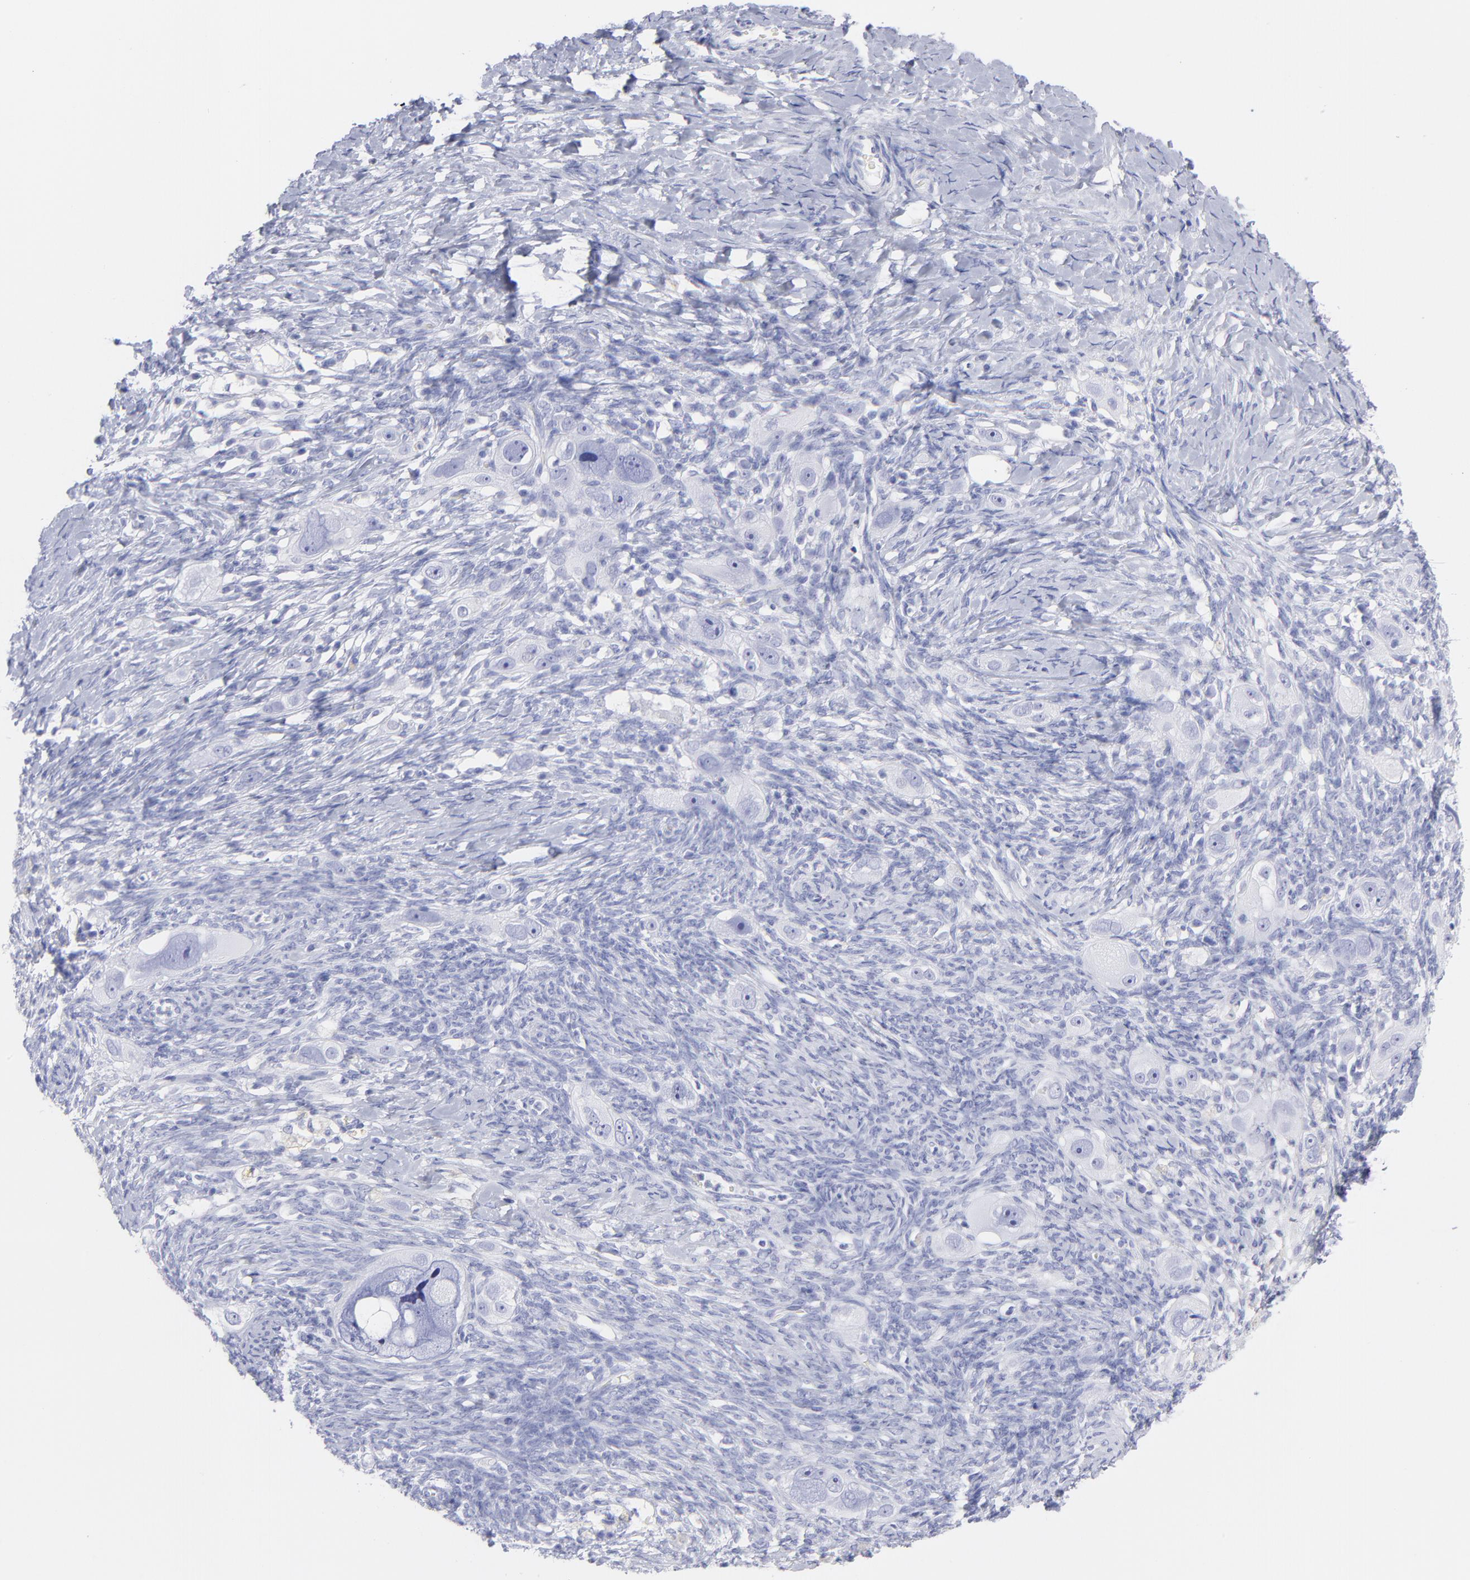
{"staining": {"intensity": "negative", "quantity": "none", "location": "none"}, "tissue": "ovarian cancer", "cell_type": "Tumor cells", "image_type": "cancer", "snomed": [{"axis": "morphology", "description": "Normal tissue, NOS"}, {"axis": "morphology", "description": "Cystadenocarcinoma, serous, NOS"}, {"axis": "topography", "description": "Ovary"}], "caption": "The immunohistochemistry (IHC) histopathology image has no significant positivity in tumor cells of ovarian cancer tissue.", "gene": "F13B", "patient": {"sex": "female", "age": 62}}